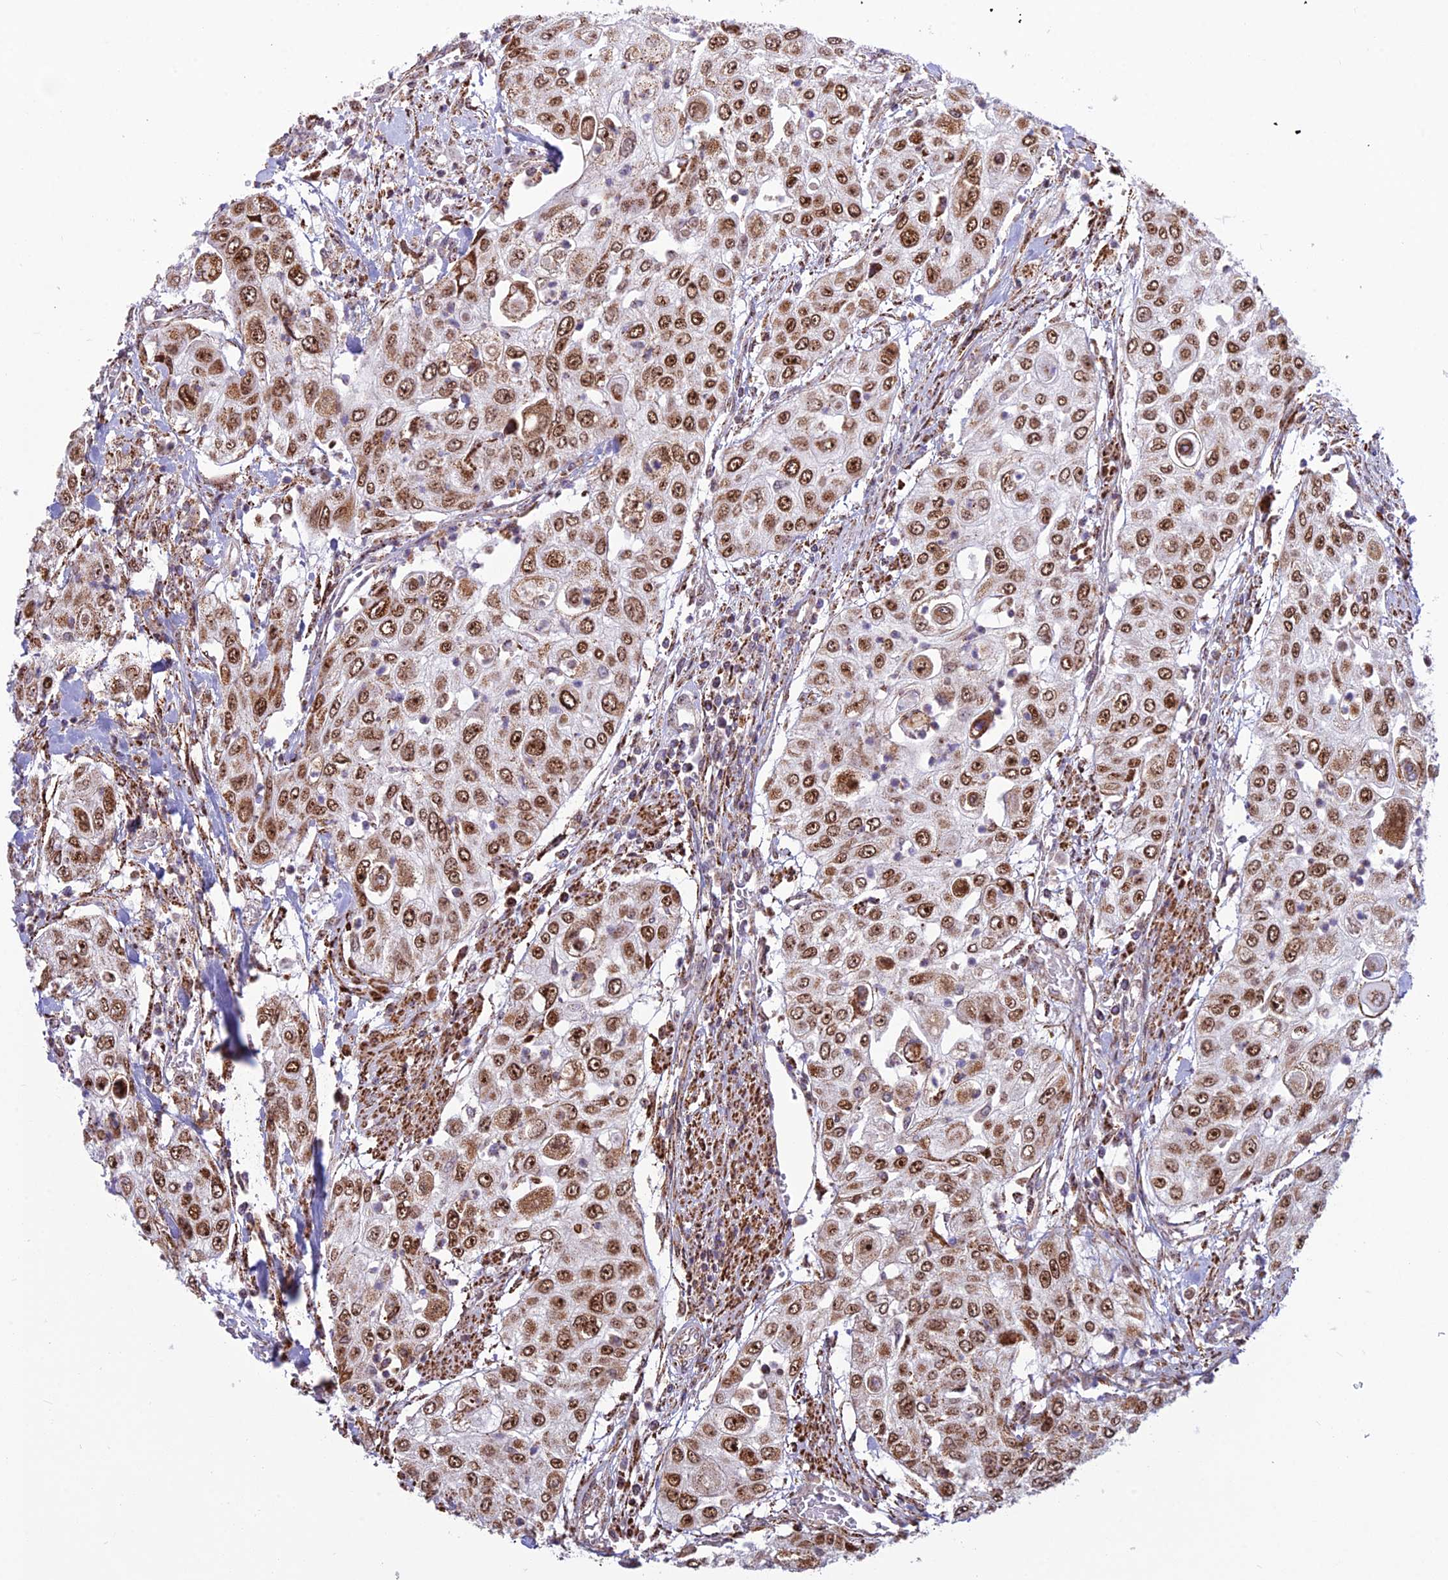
{"staining": {"intensity": "strong", "quantity": ">75%", "location": "nuclear"}, "tissue": "urothelial cancer", "cell_type": "Tumor cells", "image_type": "cancer", "snomed": [{"axis": "morphology", "description": "Urothelial carcinoma, High grade"}, {"axis": "topography", "description": "Urinary bladder"}], "caption": "This micrograph reveals urothelial cancer stained with immunohistochemistry to label a protein in brown. The nuclear of tumor cells show strong positivity for the protein. Nuclei are counter-stained blue.", "gene": "POLR1G", "patient": {"sex": "female", "age": 79}}